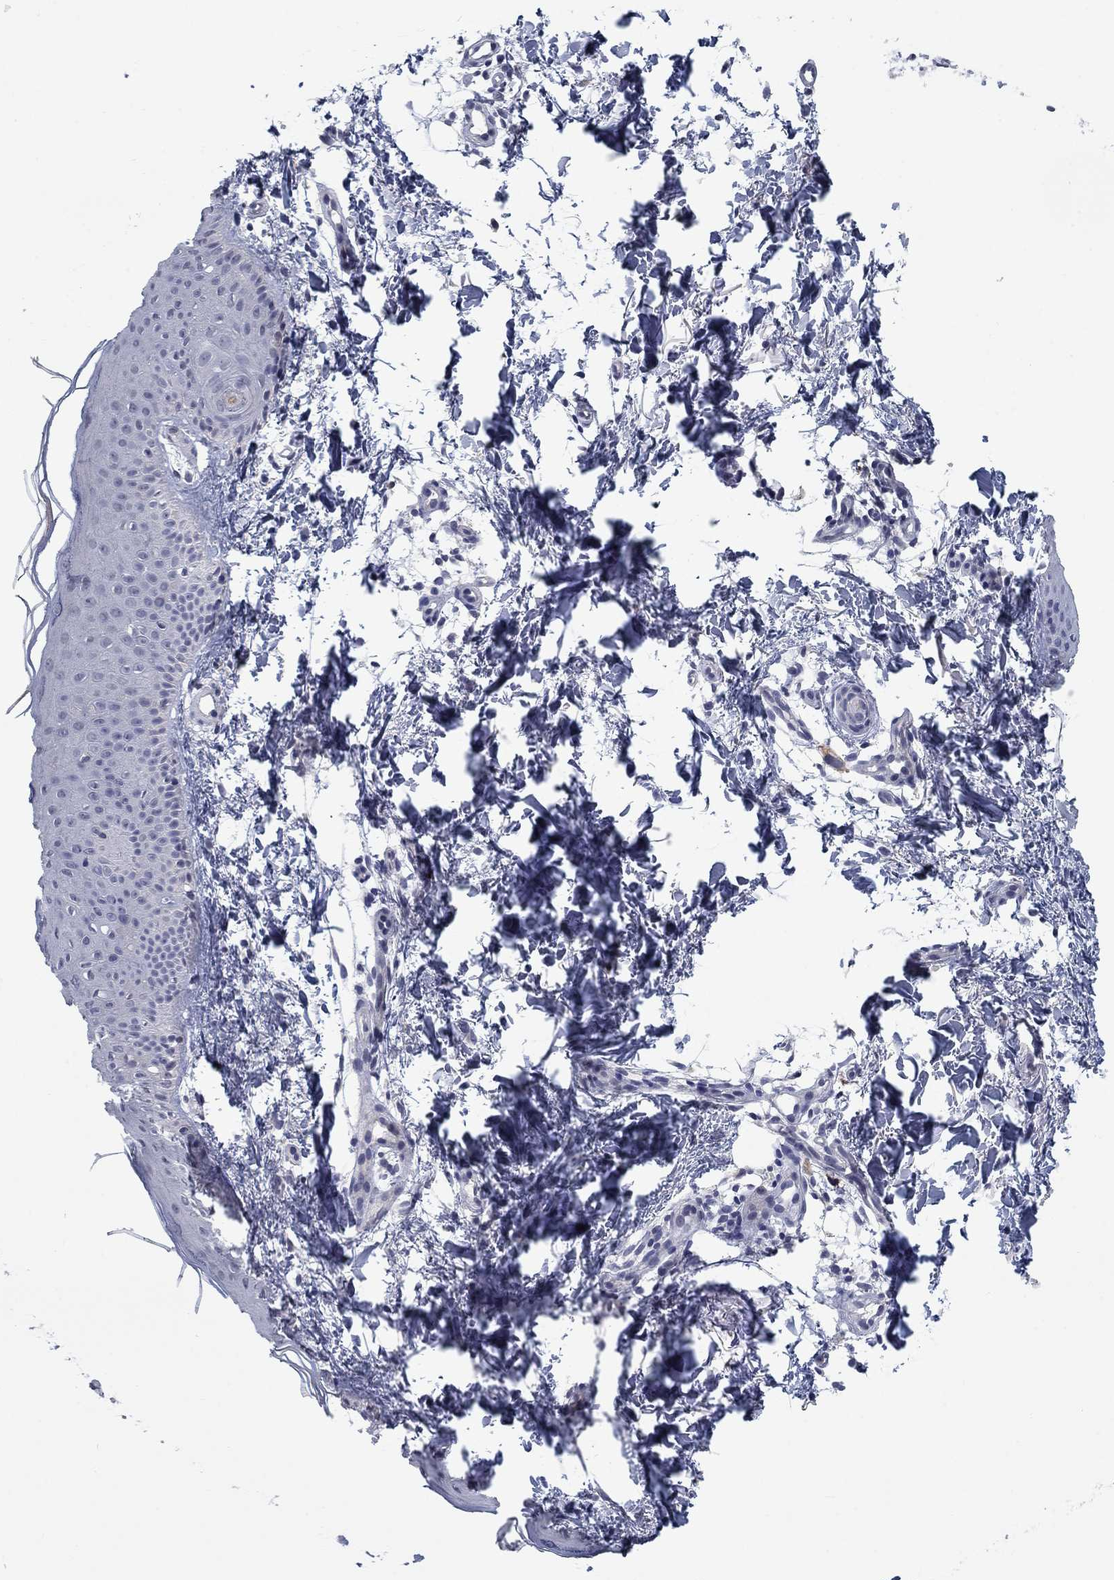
{"staining": {"intensity": "negative", "quantity": "none", "location": "none"}, "tissue": "skin", "cell_type": "Fibroblasts", "image_type": "normal", "snomed": [{"axis": "morphology", "description": "Normal tissue, NOS"}, {"axis": "topography", "description": "Skin"}], "caption": "Immunohistochemical staining of normal skin reveals no significant staining in fibroblasts.", "gene": "KIF15", "patient": {"sex": "female", "age": 62}}